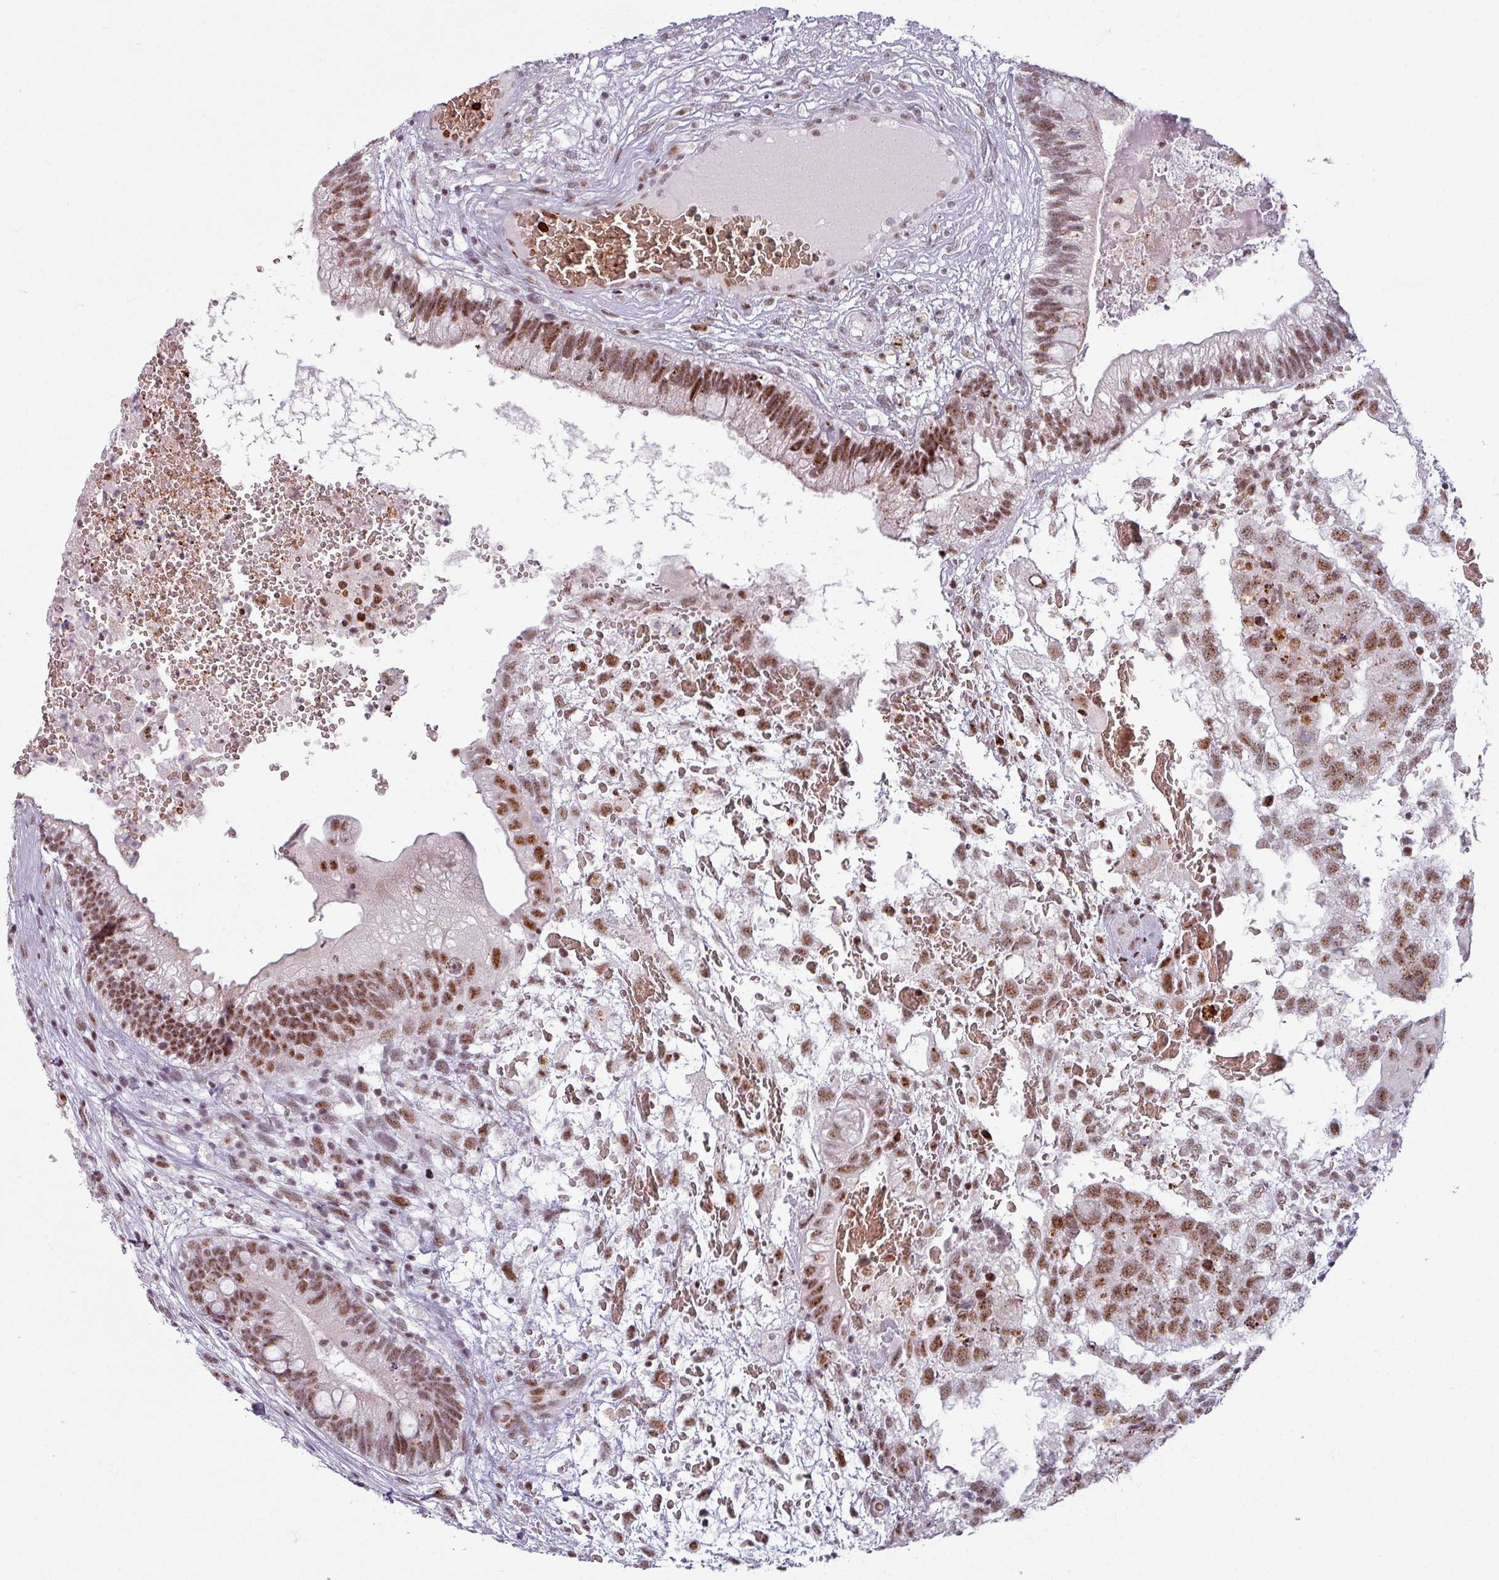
{"staining": {"intensity": "moderate", "quantity": ">75%", "location": "nuclear"}, "tissue": "testis cancer", "cell_type": "Tumor cells", "image_type": "cancer", "snomed": [{"axis": "morphology", "description": "Seminoma, NOS"}, {"axis": "morphology", "description": "Carcinoma, Embryonal, NOS"}, {"axis": "topography", "description": "Testis"}], "caption": "Human testis seminoma stained with a brown dye exhibits moderate nuclear positive positivity in approximately >75% of tumor cells.", "gene": "NCOR1", "patient": {"sex": "male", "age": 29}}